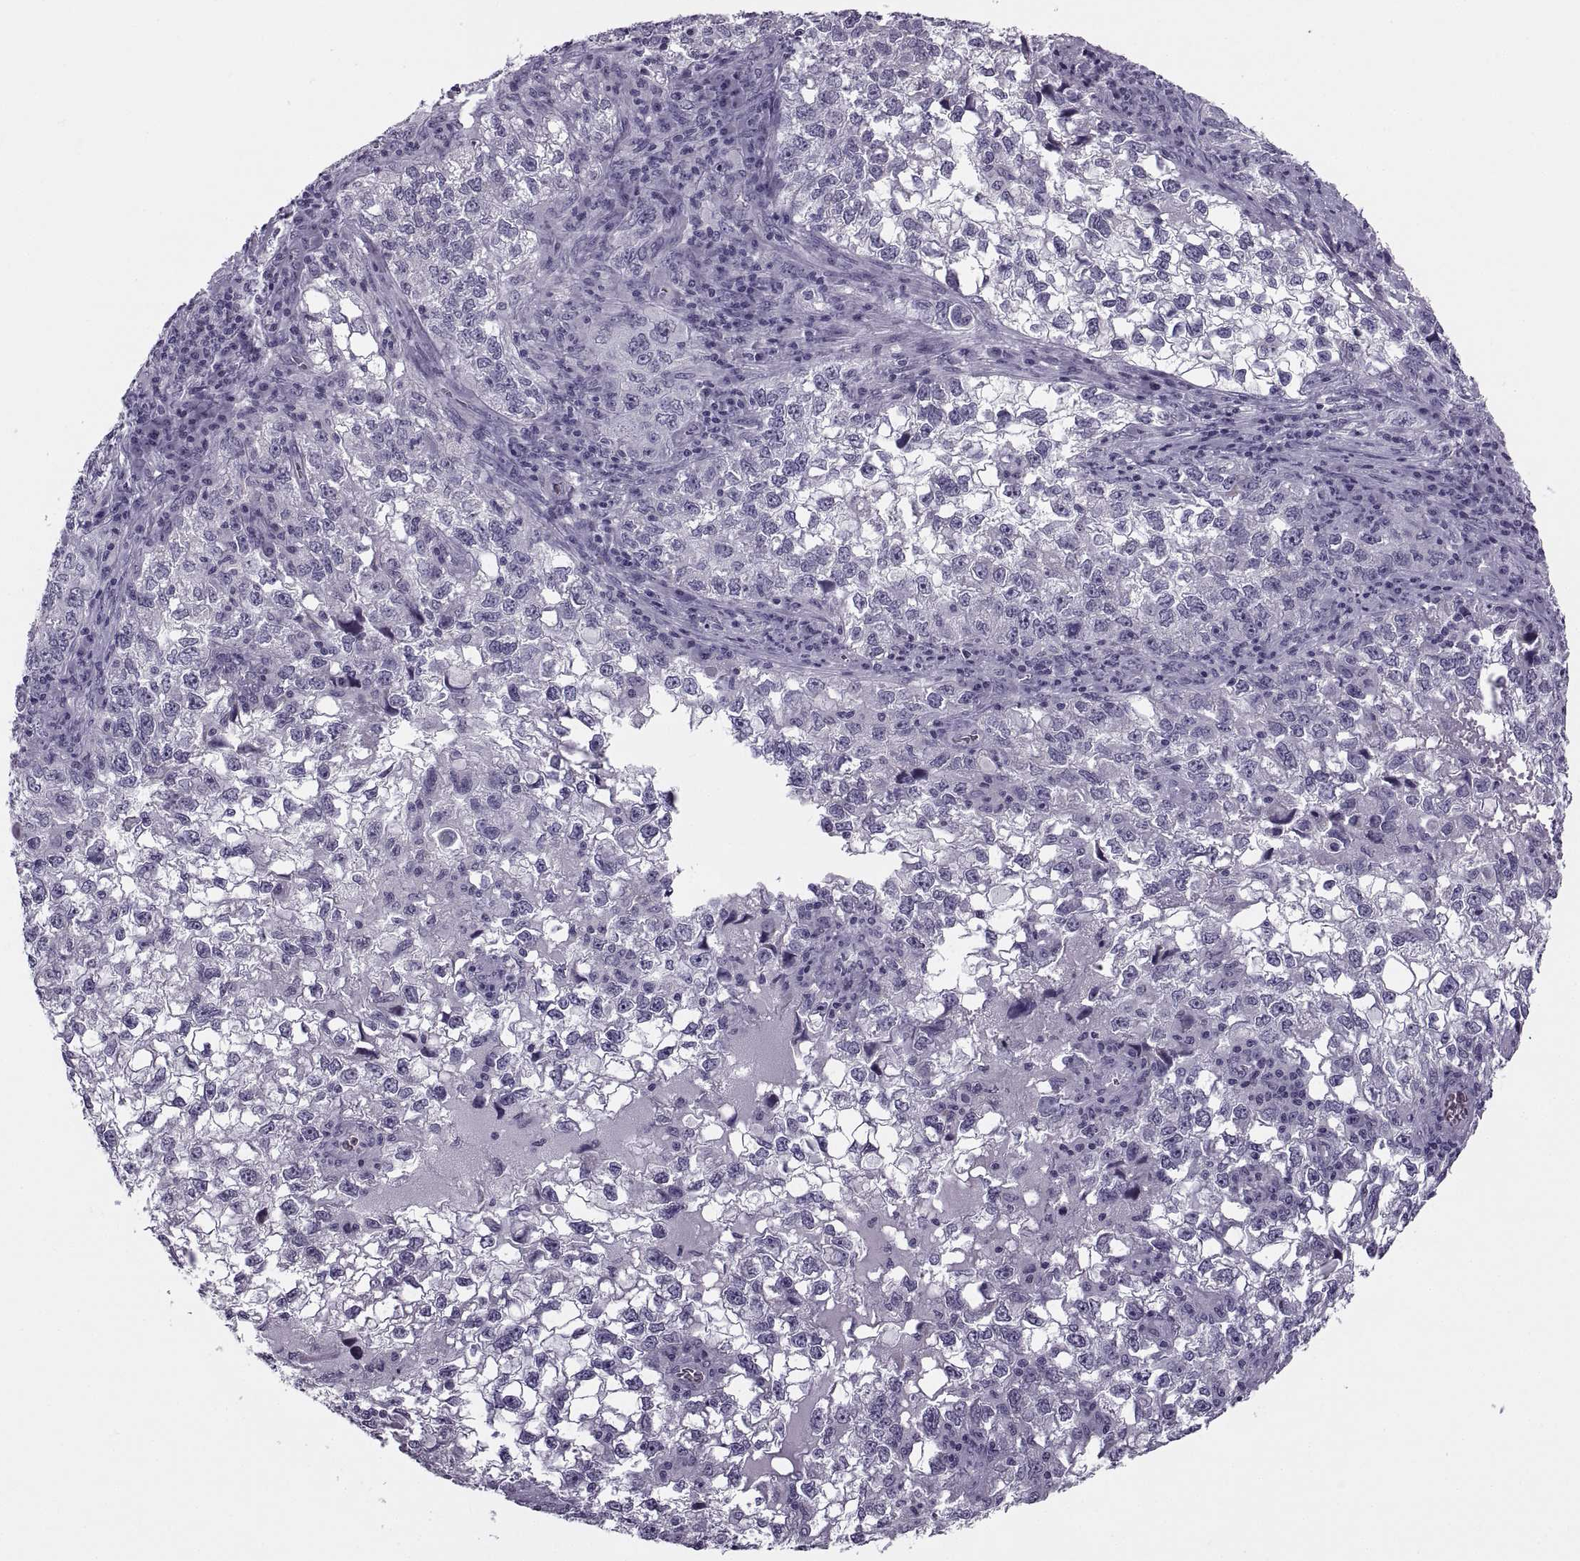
{"staining": {"intensity": "negative", "quantity": "none", "location": "none"}, "tissue": "cervical cancer", "cell_type": "Tumor cells", "image_type": "cancer", "snomed": [{"axis": "morphology", "description": "Squamous cell carcinoma, NOS"}, {"axis": "topography", "description": "Cervix"}], "caption": "A micrograph of cervical squamous cell carcinoma stained for a protein displays no brown staining in tumor cells.", "gene": "TBC1D3G", "patient": {"sex": "female", "age": 55}}